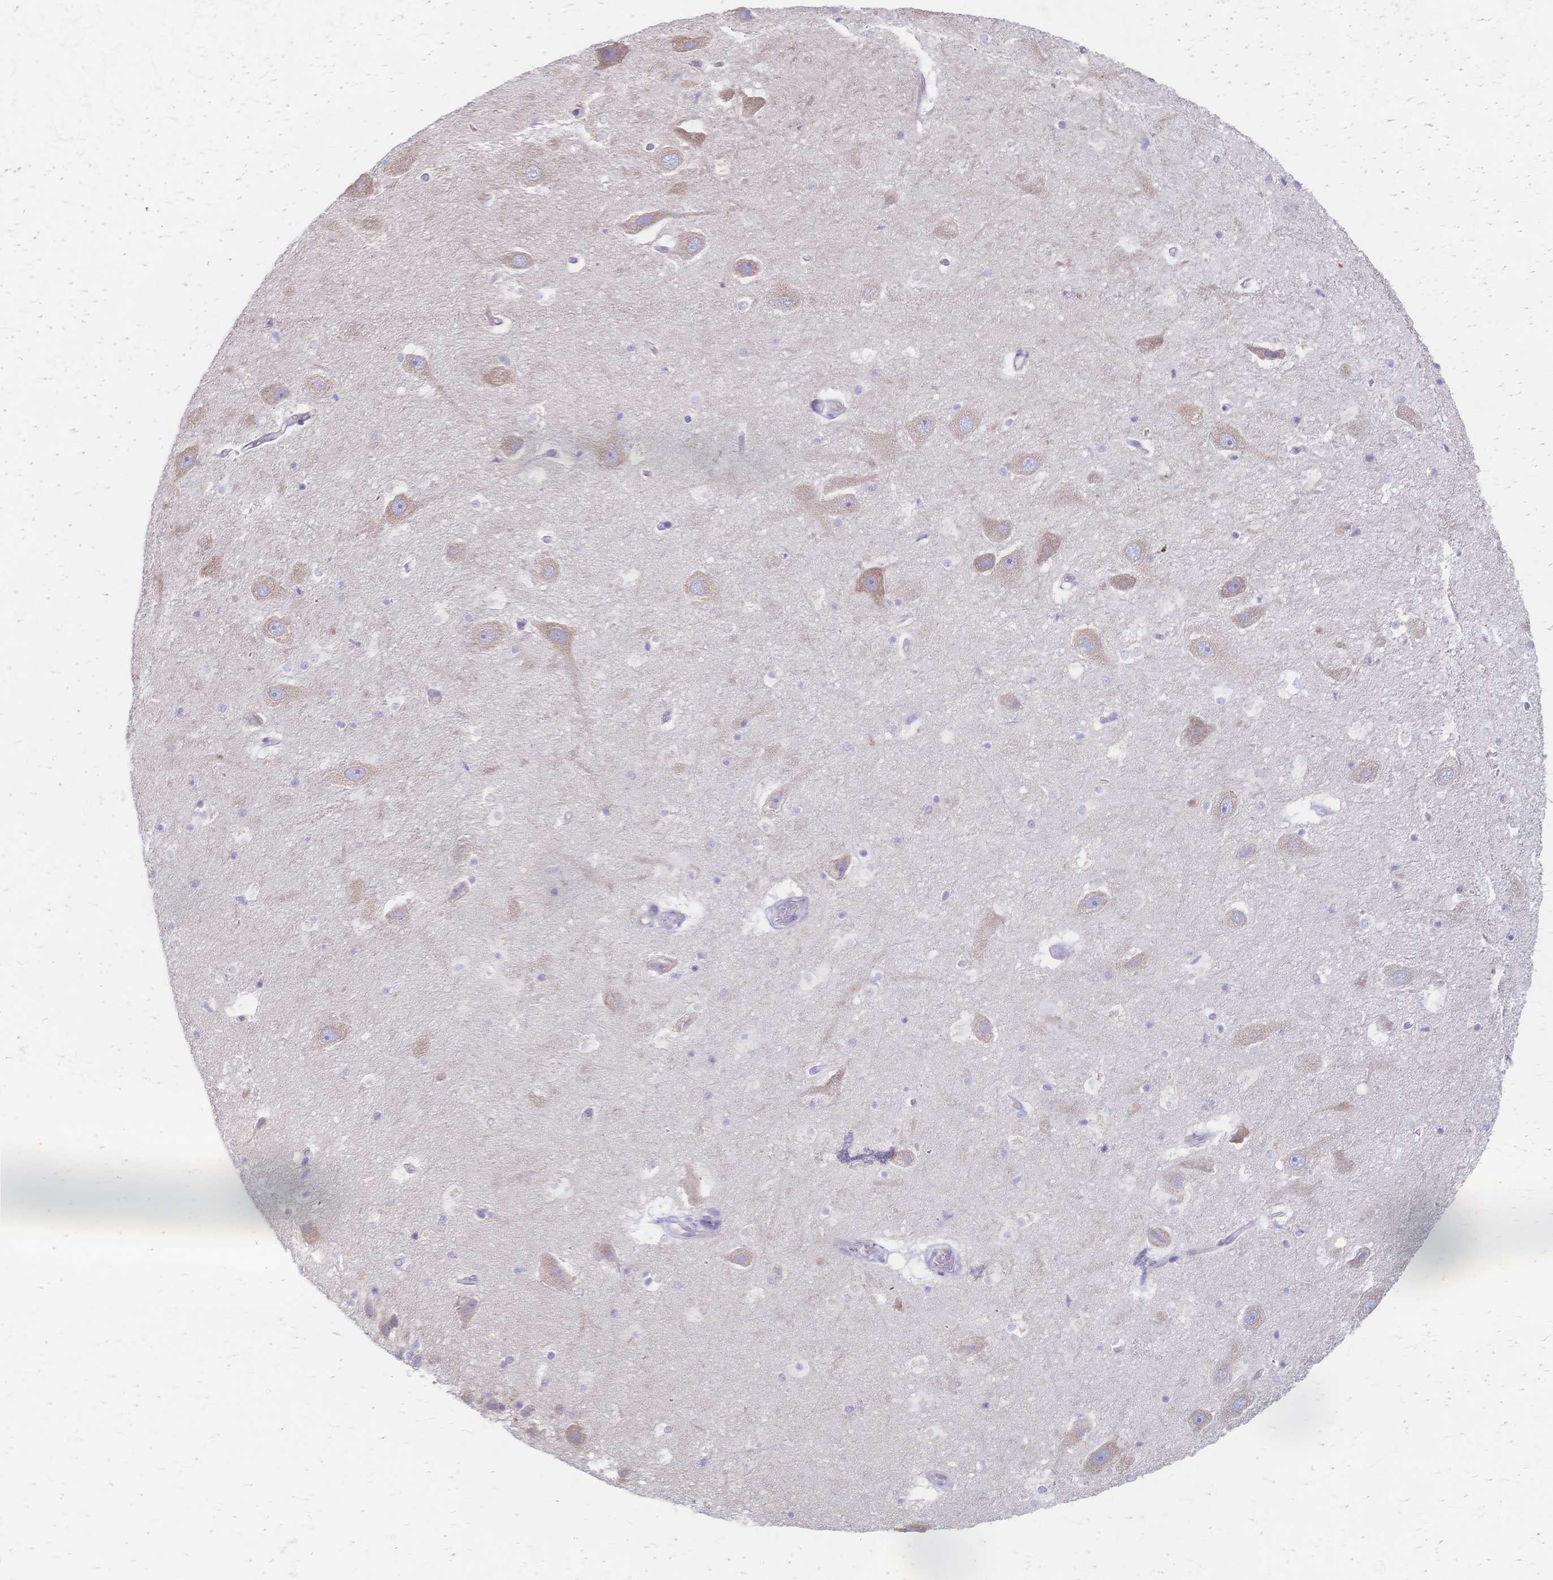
{"staining": {"intensity": "moderate", "quantity": "<25%", "location": "cytoplasmic/membranous"}, "tissue": "hippocampus", "cell_type": "Glial cells", "image_type": "normal", "snomed": [{"axis": "morphology", "description": "Normal tissue, NOS"}, {"axis": "topography", "description": "Hippocampus"}], "caption": "This is an image of immunohistochemistry (IHC) staining of benign hippocampus, which shows moderate staining in the cytoplasmic/membranous of glial cells.", "gene": "CYB5A", "patient": {"sex": "male", "age": 26}}